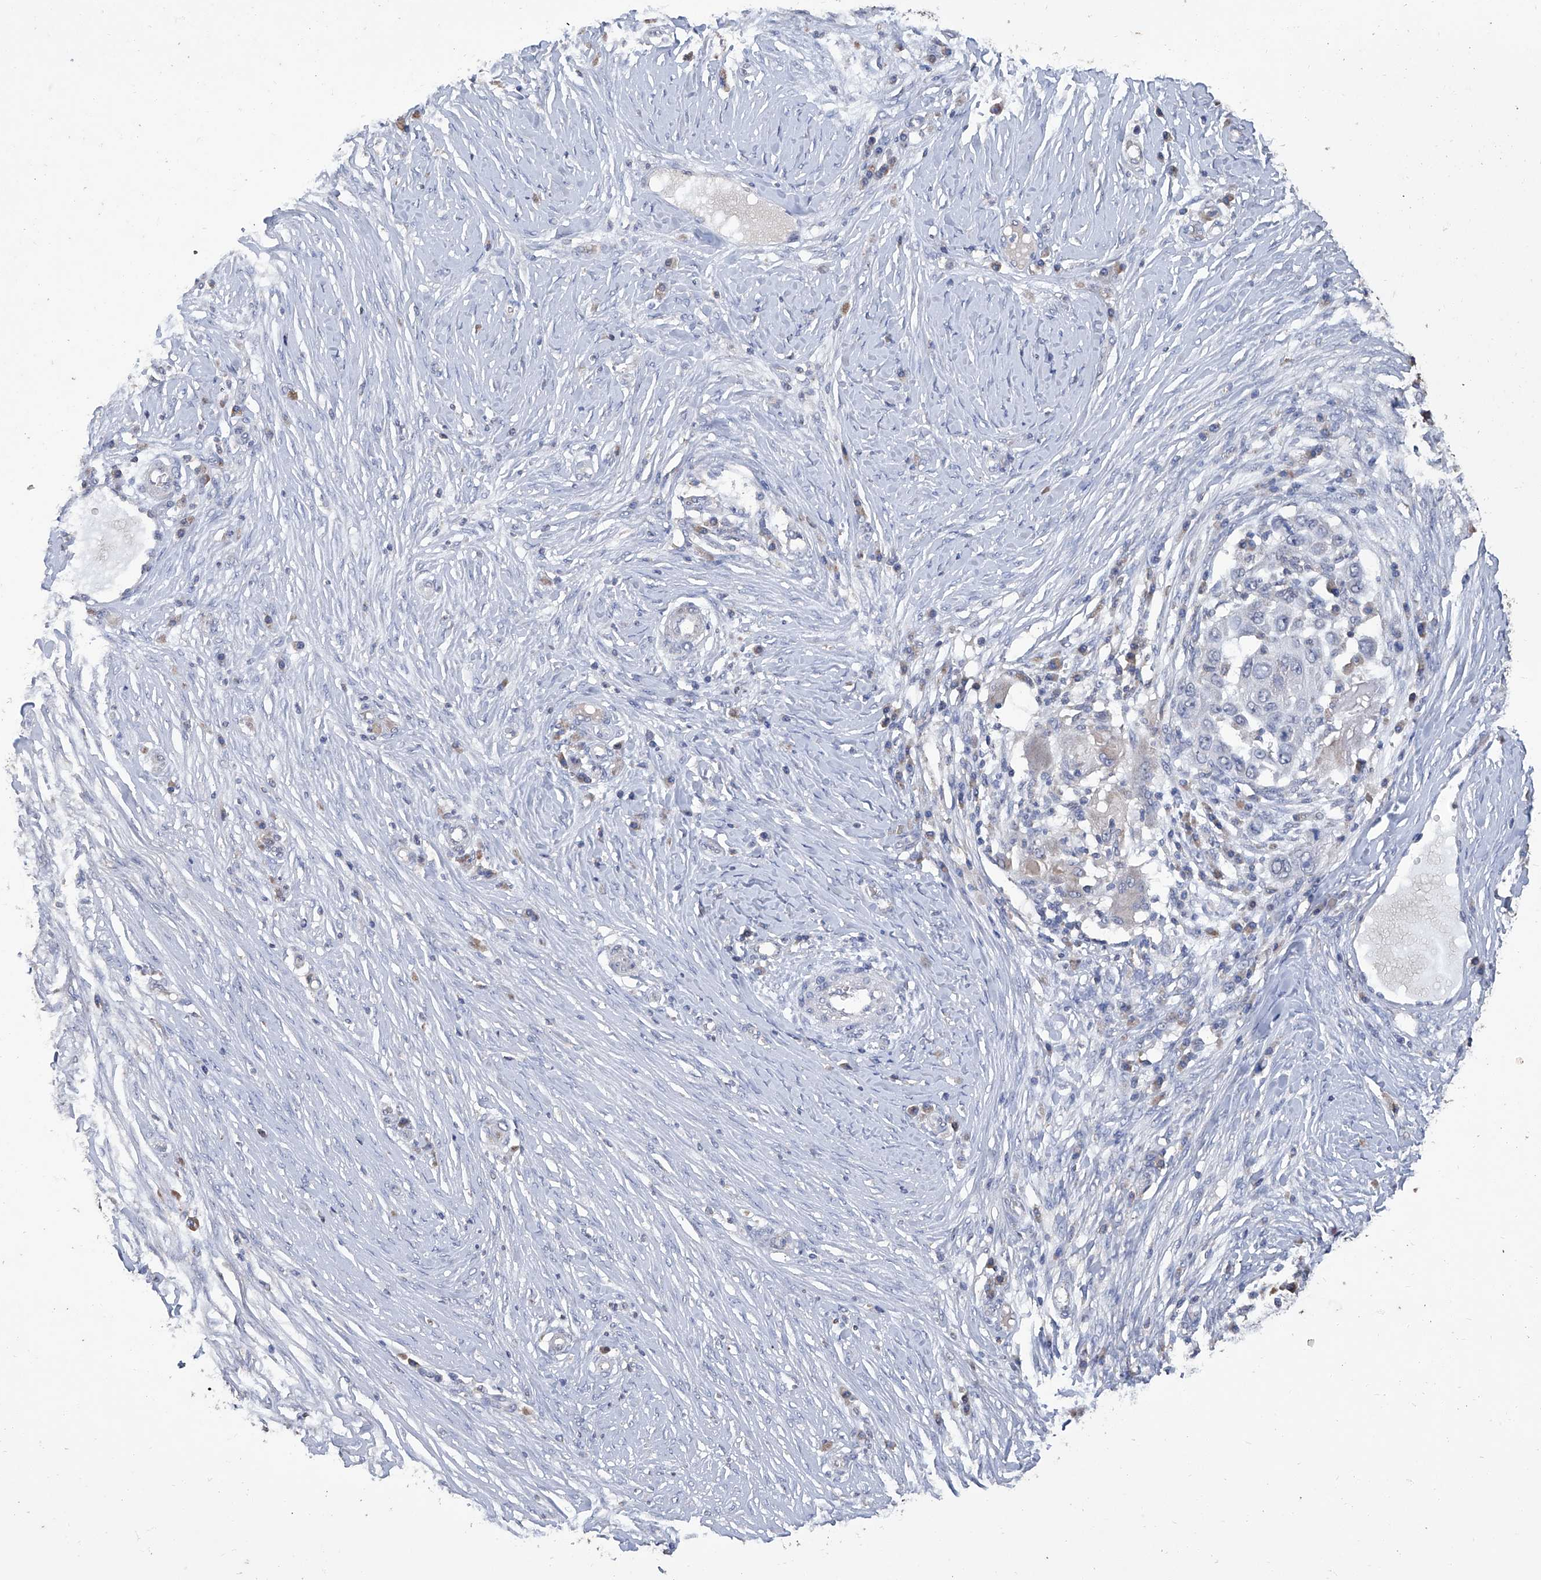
{"staining": {"intensity": "negative", "quantity": "none", "location": "none"}, "tissue": "skin cancer", "cell_type": "Tumor cells", "image_type": "cancer", "snomed": [{"axis": "morphology", "description": "Squamous cell carcinoma, NOS"}, {"axis": "topography", "description": "Skin"}], "caption": "DAB (3,3'-diaminobenzidine) immunohistochemical staining of skin squamous cell carcinoma shows no significant expression in tumor cells.", "gene": "GPT", "patient": {"sex": "female", "age": 44}}